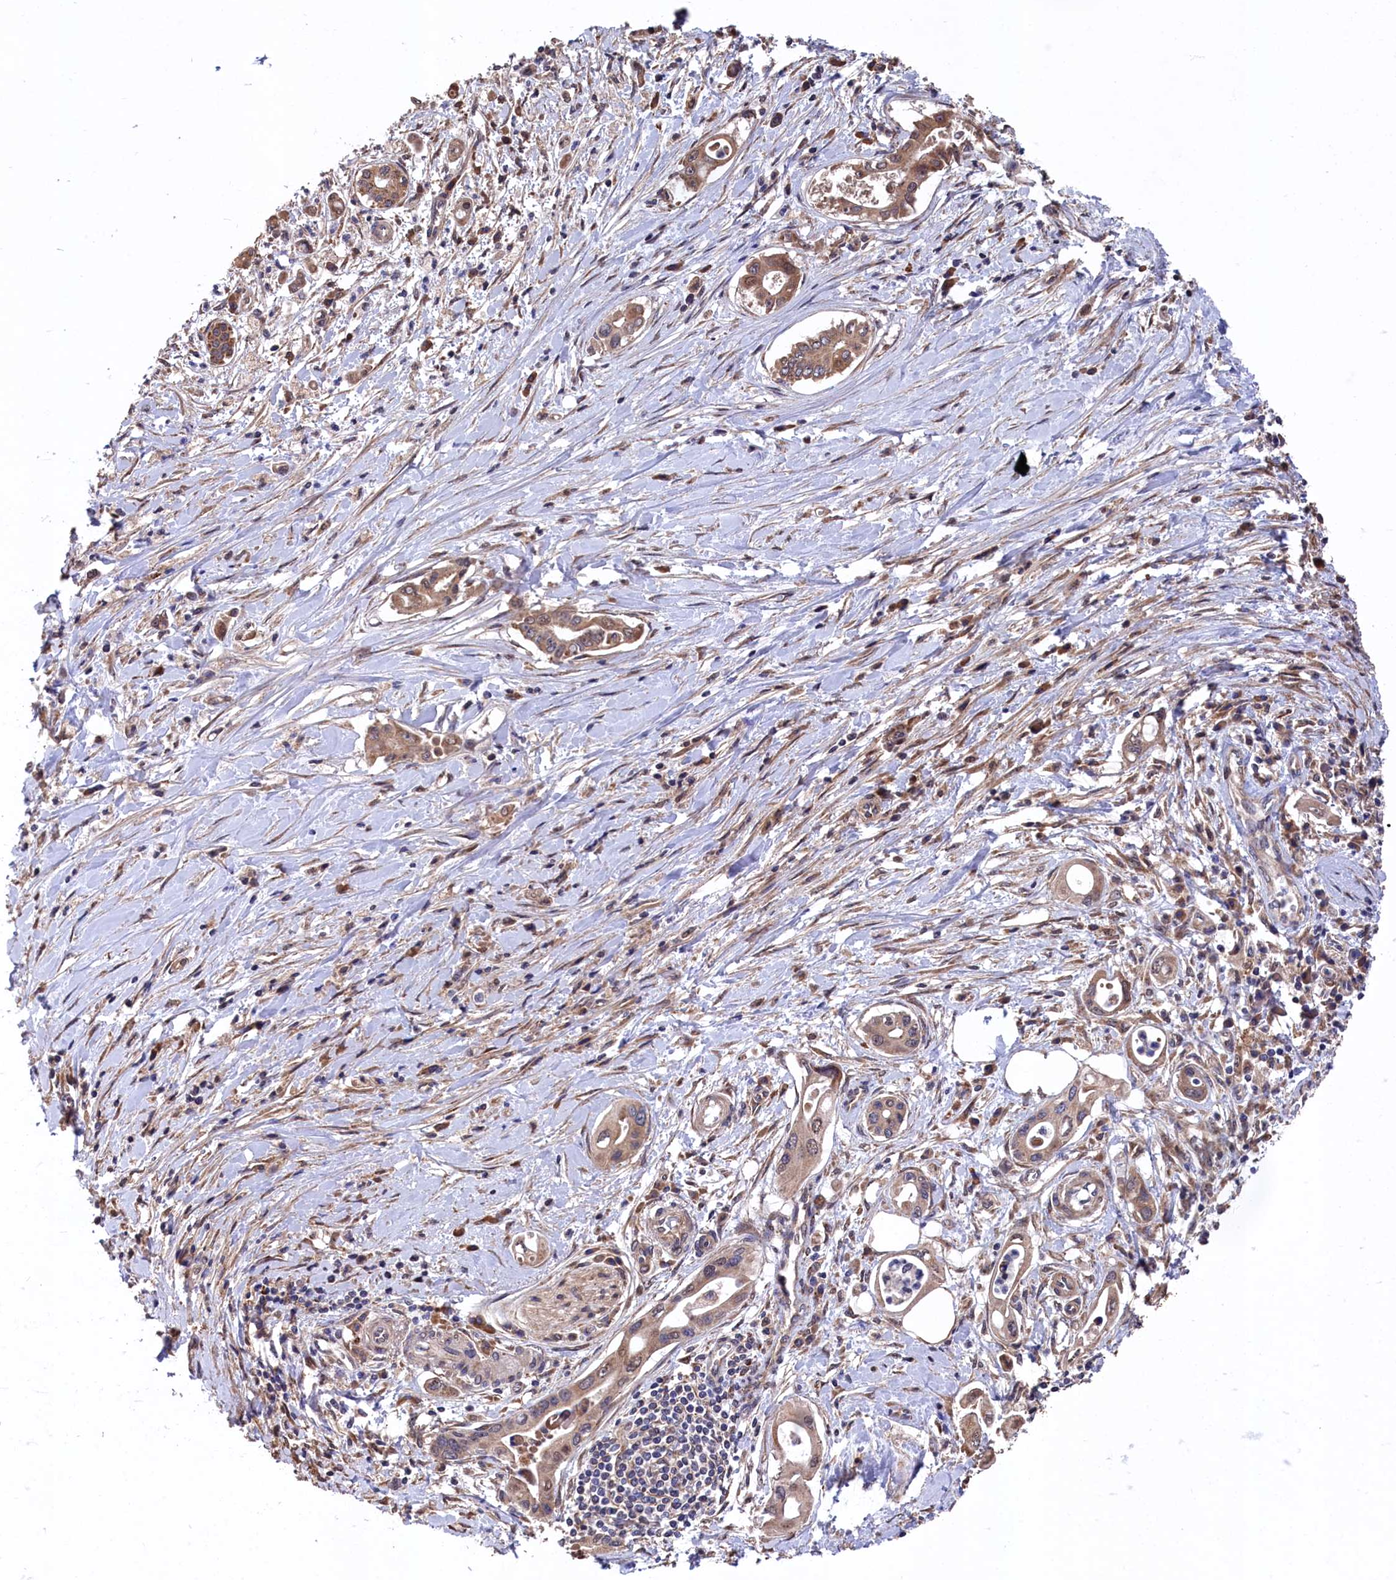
{"staining": {"intensity": "moderate", "quantity": ">75%", "location": "cytoplasmic/membranous"}, "tissue": "pancreatic cancer", "cell_type": "Tumor cells", "image_type": "cancer", "snomed": [{"axis": "morphology", "description": "Adenocarcinoma, NOS"}, {"axis": "topography", "description": "Pancreas"}], "caption": "Protein expression analysis of human pancreatic adenocarcinoma reveals moderate cytoplasmic/membranous expression in about >75% of tumor cells.", "gene": "SLC12A4", "patient": {"sex": "female", "age": 66}}